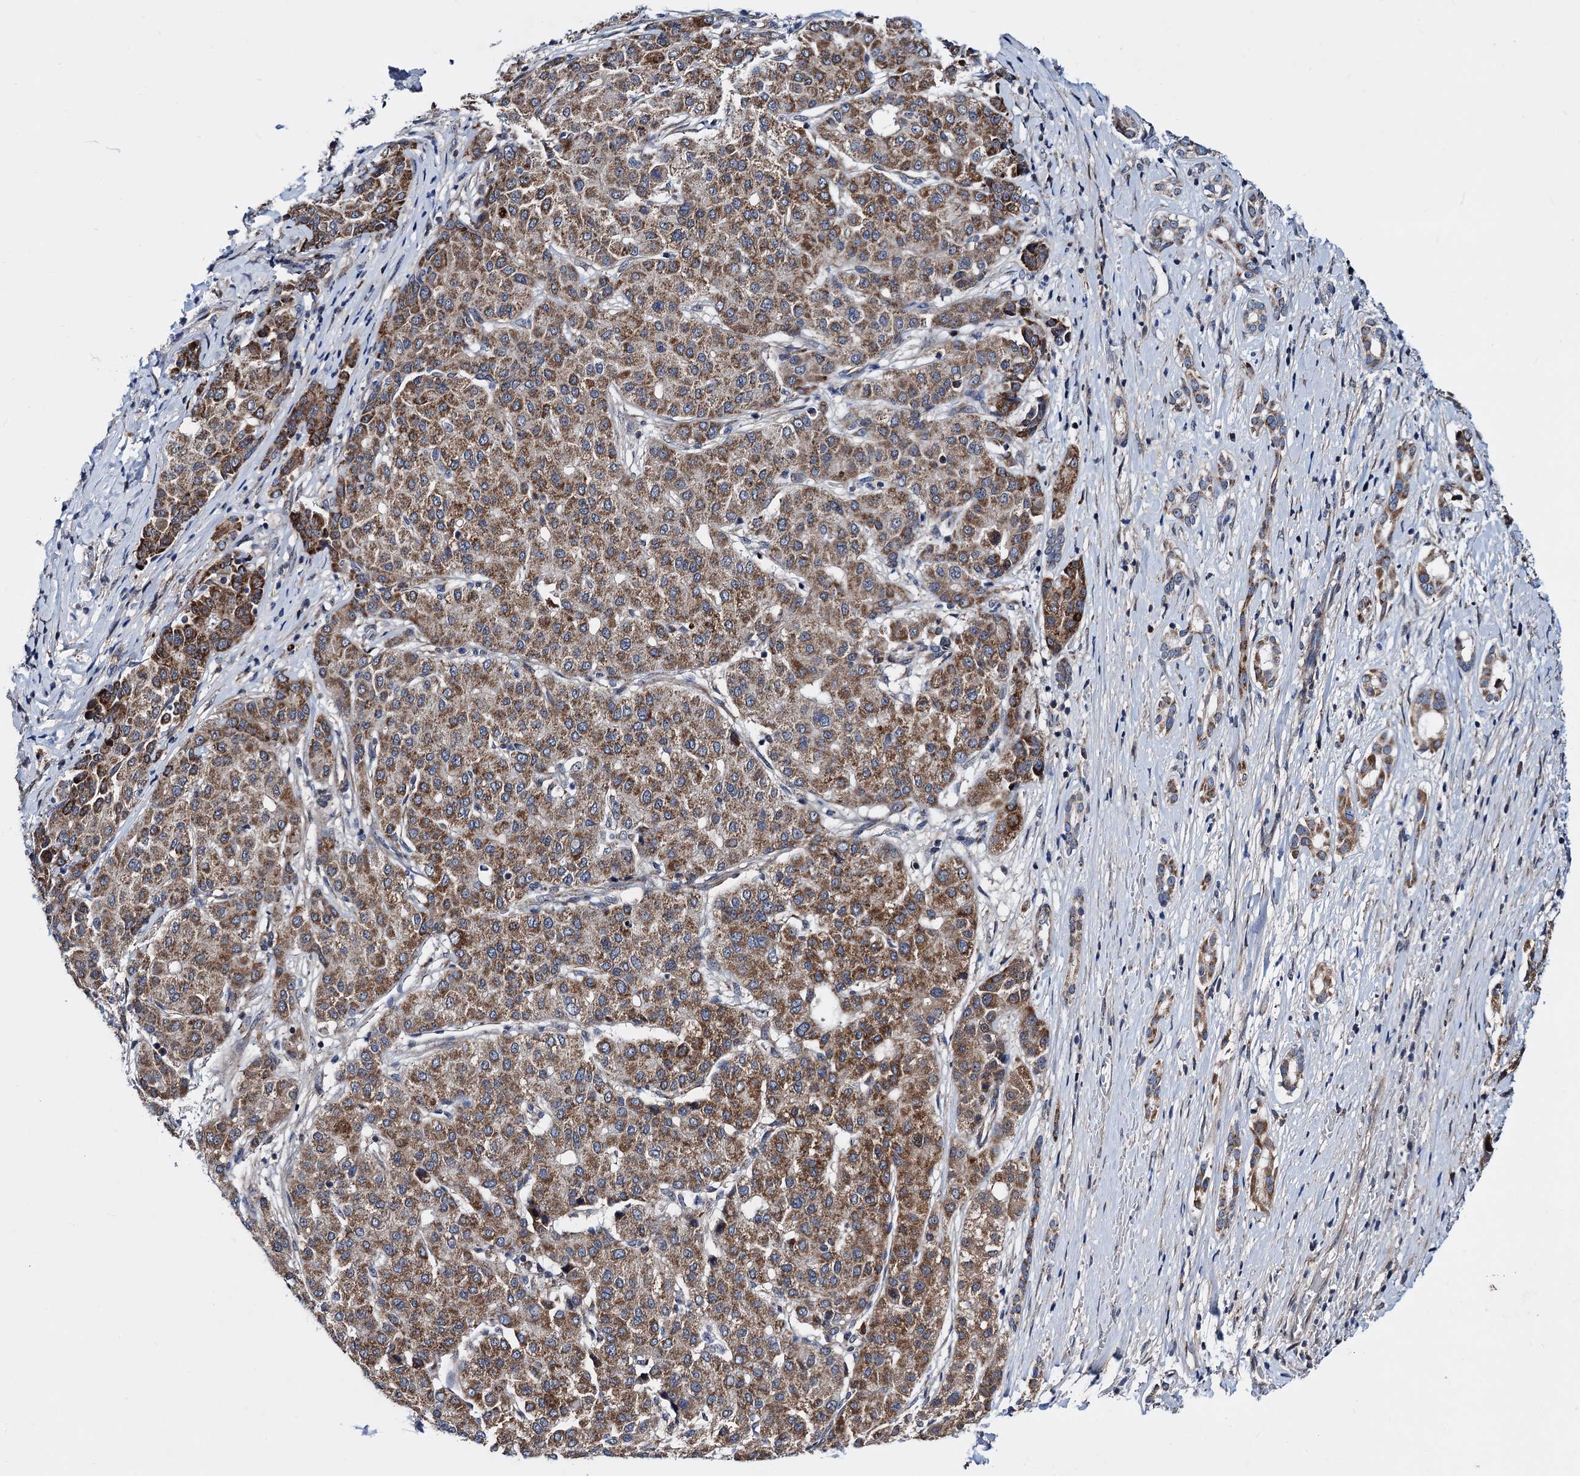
{"staining": {"intensity": "moderate", "quantity": ">75%", "location": "cytoplasmic/membranous"}, "tissue": "liver cancer", "cell_type": "Tumor cells", "image_type": "cancer", "snomed": [{"axis": "morphology", "description": "Carcinoma, Hepatocellular, NOS"}, {"axis": "topography", "description": "Liver"}], "caption": "Liver cancer stained with DAB (3,3'-diaminobenzidine) IHC demonstrates medium levels of moderate cytoplasmic/membranous staining in about >75% of tumor cells.", "gene": "COA4", "patient": {"sex": "male", "age": 65}}